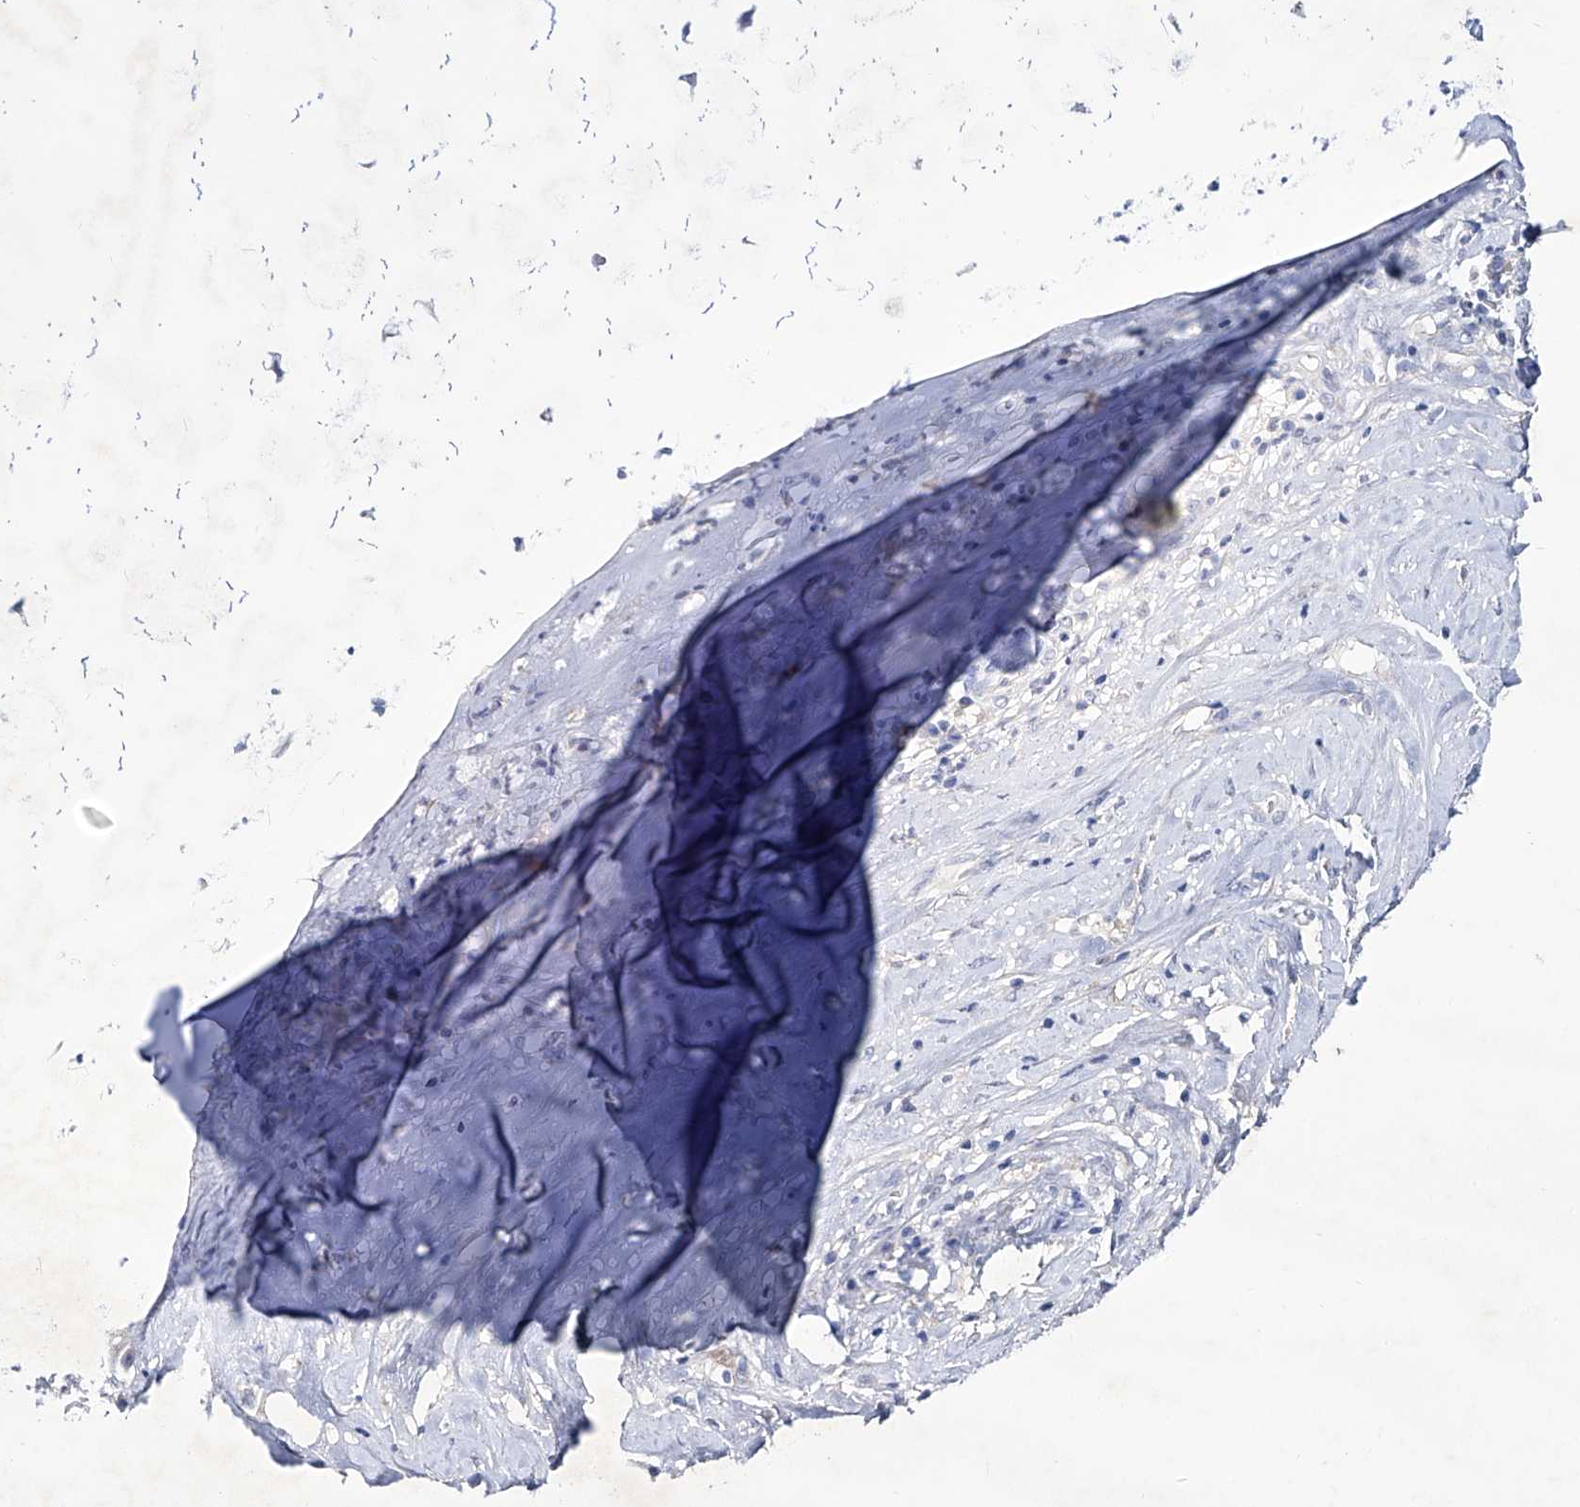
{"staining": {"intensity": "negative", "quantity": "none", "location": "none"}, "tissue": "adipose tissue", "cell_type": "Adipocytes", "image_type": "normal", "snomed": [{"axis": "morphology", "description": "Normal tissue, NOS"}, {"axis": "morphology", "description": "Basal cell carcinoma"}, {"axis": "topography", "description": "Cartilage tissue"}, {"axis": "topography", "description": "Nasopharynx"}, {"axis": "topography", "description": "Oral tissue"}], "caption": "Immunohistochemistry of unremarkable human adipose tissue displays no expression in adipocytes. (IHC, brightfield microscopy, high magnification).", "gene": "KLHL17", "patient": {"sex": "female", "age": 77}}